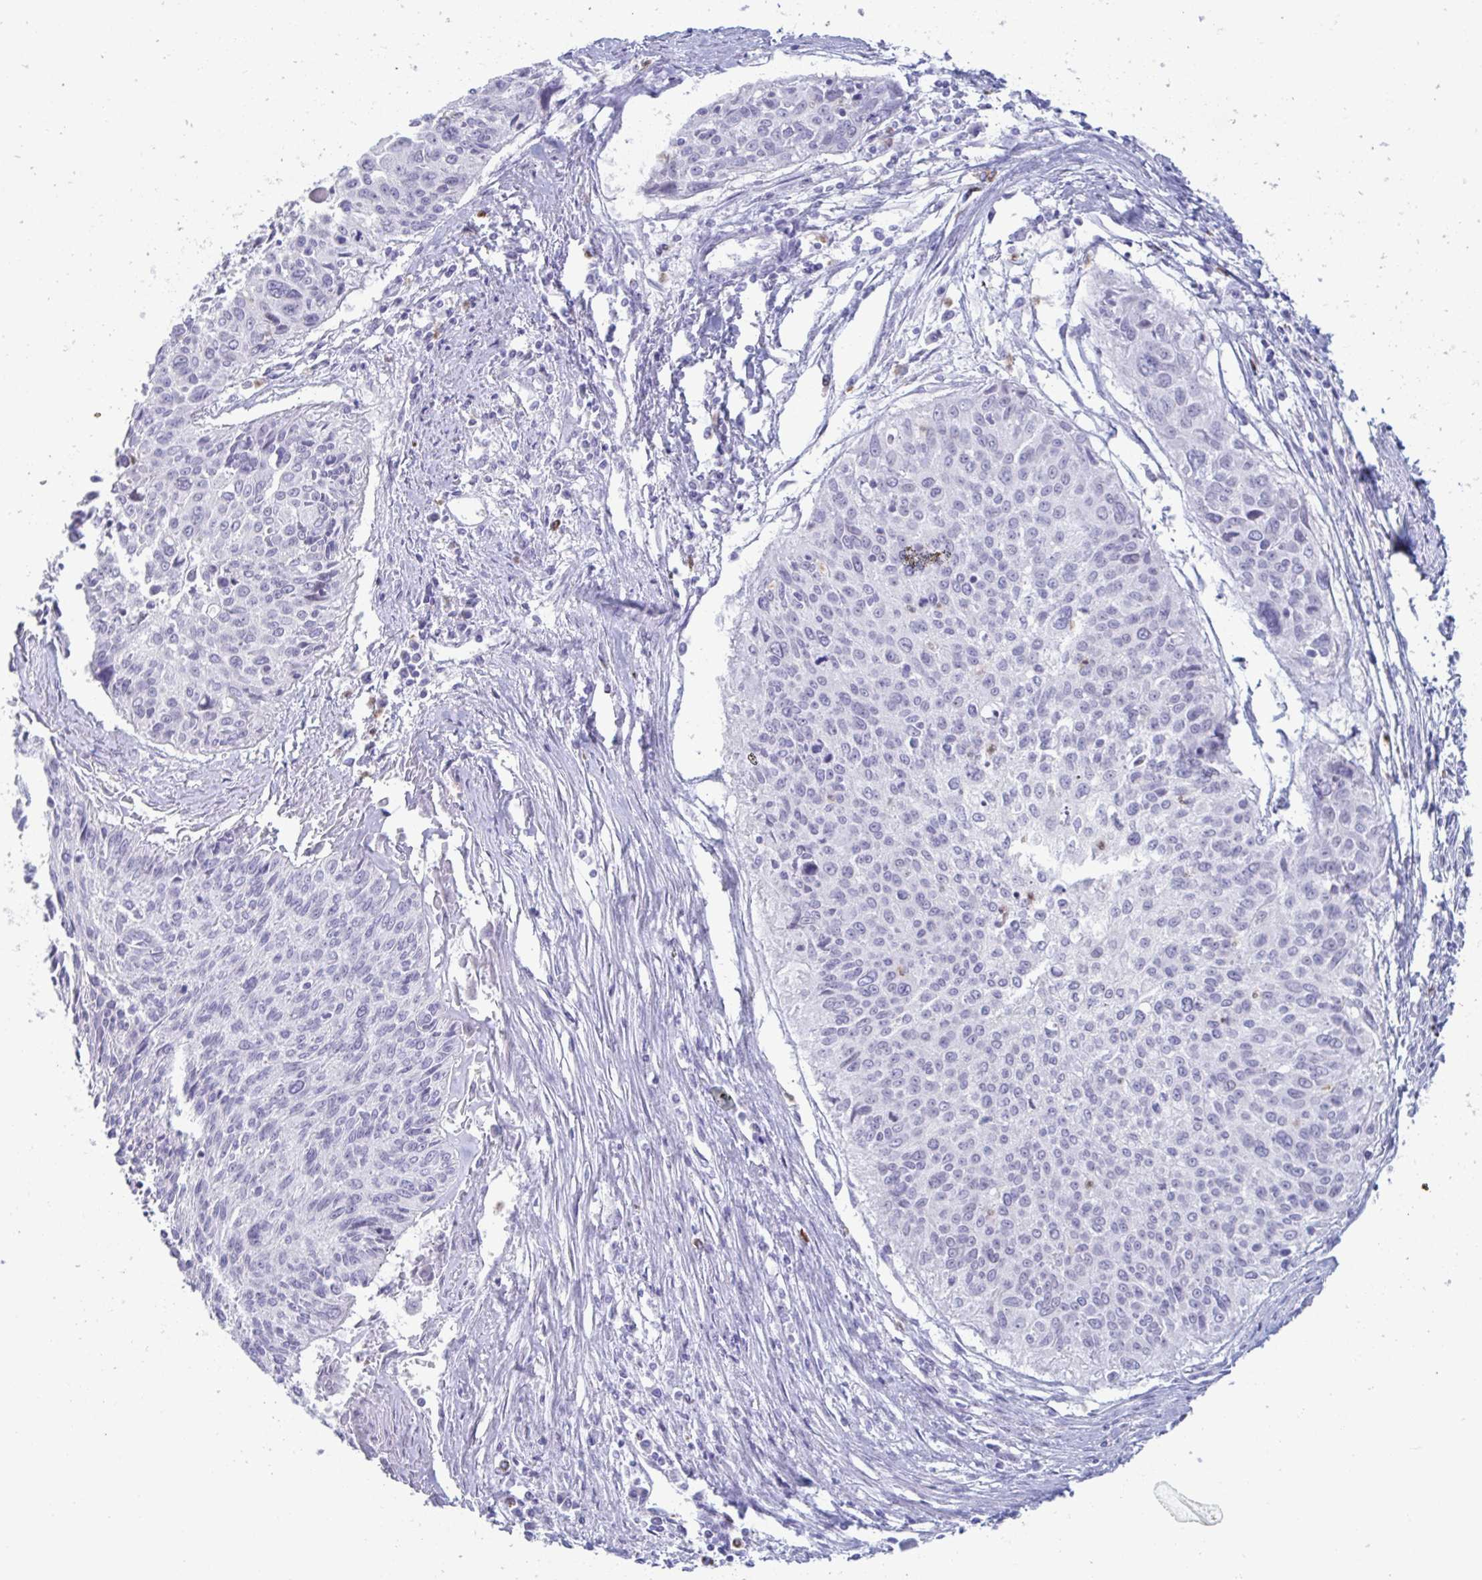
{"staining": {"intensity": "negative", "quantity": "none", "location": "none"}, "tissue": "cervical cancer", "cell_type": "Tumor cells", "image_type": "cancer", "snomed": [{"axis": "morphology", "description": "Squamous cell carcinoma, NOS"}, {"axis": "topography", "description": "Cervix"}], "caption": "High magnification brightfield microscopy of cervical squamous cell carcinoma stained with DAB (3,3'-diaminobenzidine) (brown) and counterstained with hematoxylin (blue): tumor cells show no significant expression.", "gene": "CYP4F11", "patient": {"sex": "female", "age": 55}}